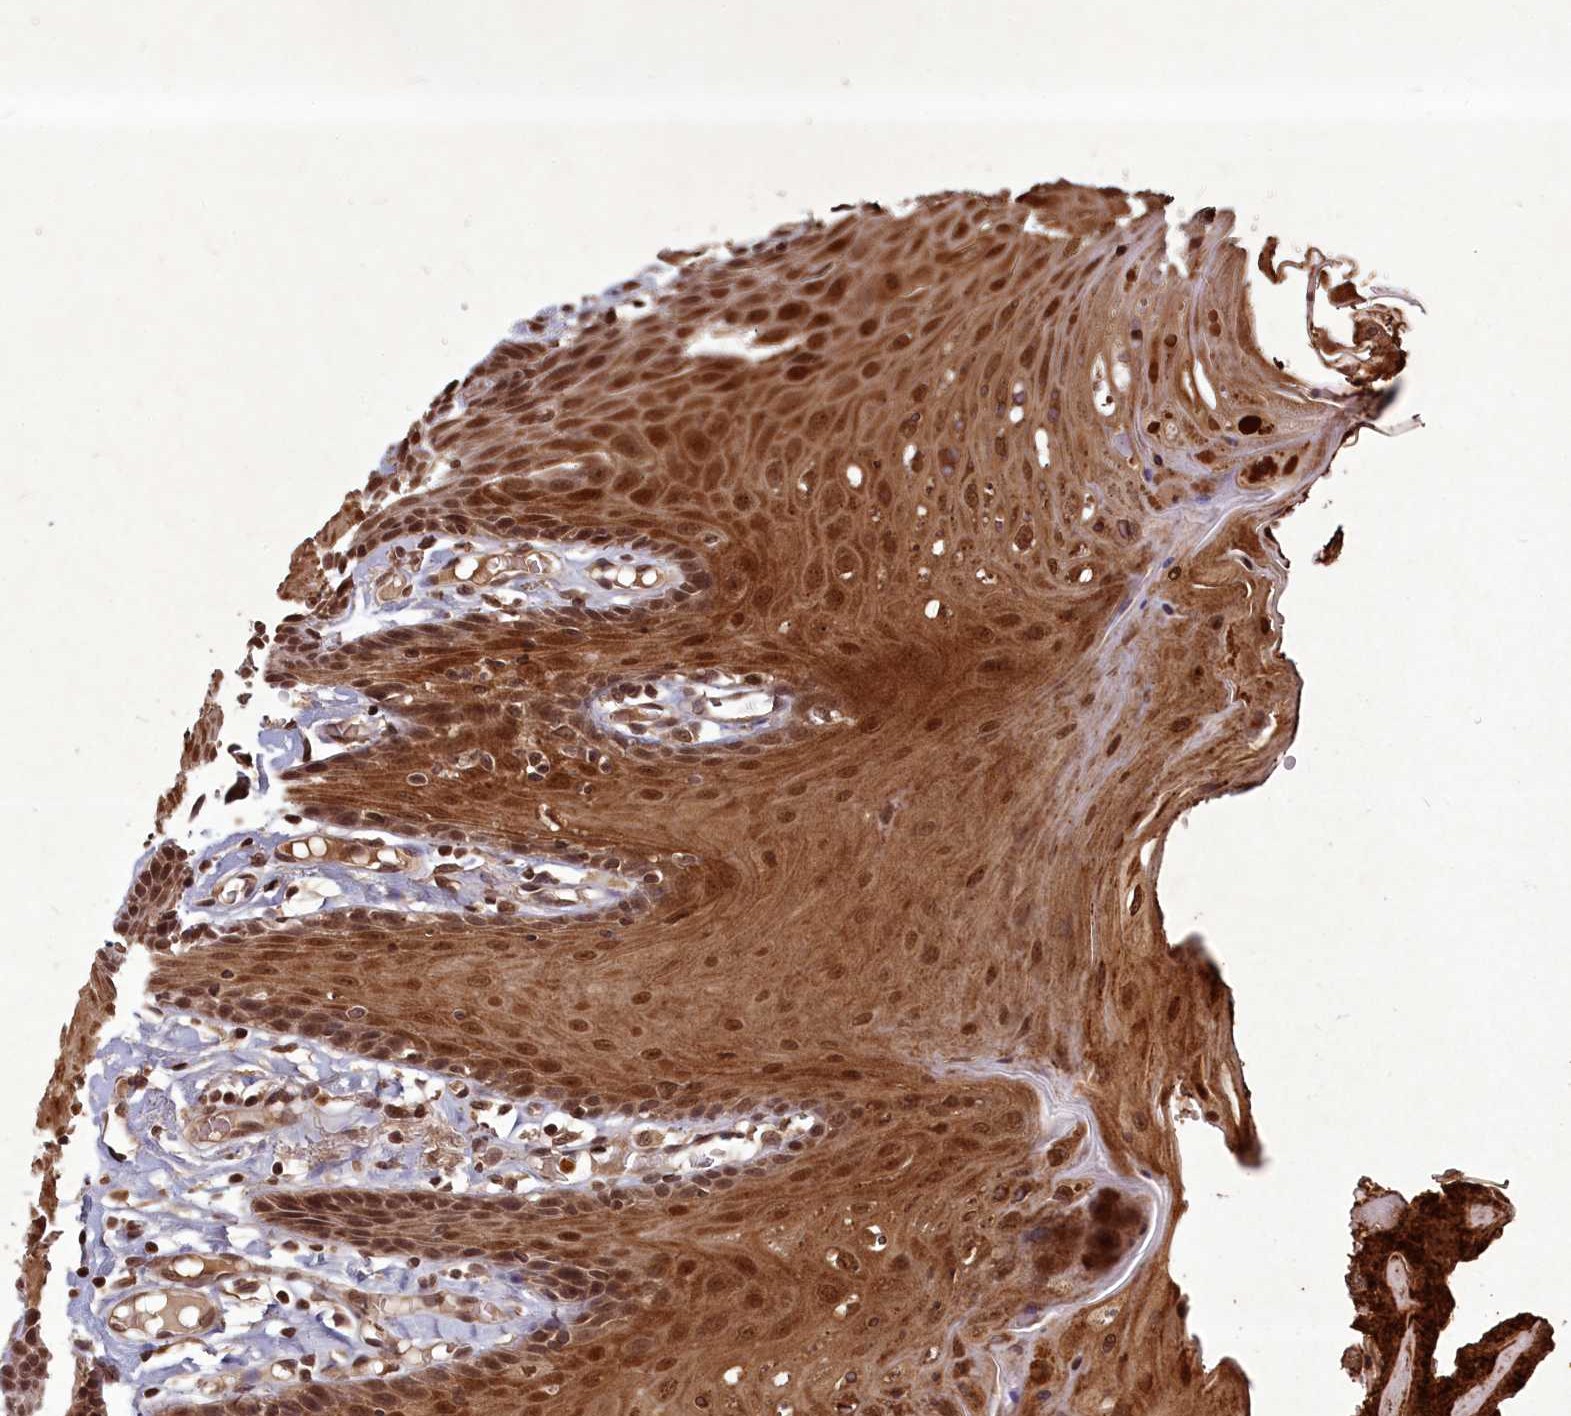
{"staining": {"intensity": "moderate", "quantity": ">75%", "location": "cytoplasmic/membranous,nuclear"}, "tissue": "oral mucosa", "cell_type": "Squamous epithelial cells", "image_type": "normal", "snomed": [{"axis": "morphology", "description": "Normal tissue, NOS"}, {"axis": "morphology", "description": "Squamous cell carcinoma, NOS"}, {"axis": "topography", "description": "Skeletal muscle"}, {"axis": "topography", "description": "Oral tissue"}, {"axis": "topography", "description": "Salivary gland"}, {"axis": "topography", "description": "Head-Neck"}], "caption": "High-power microscopy captured an IHC micrograph of unremarkable oral mucosa, revealing moderate cytoplasmic/membranous,nuclear staining in approximately >75% of squamous epithelial cells.", "gene": "SRMS", "patient": {"sex": "male", "age": 54}}